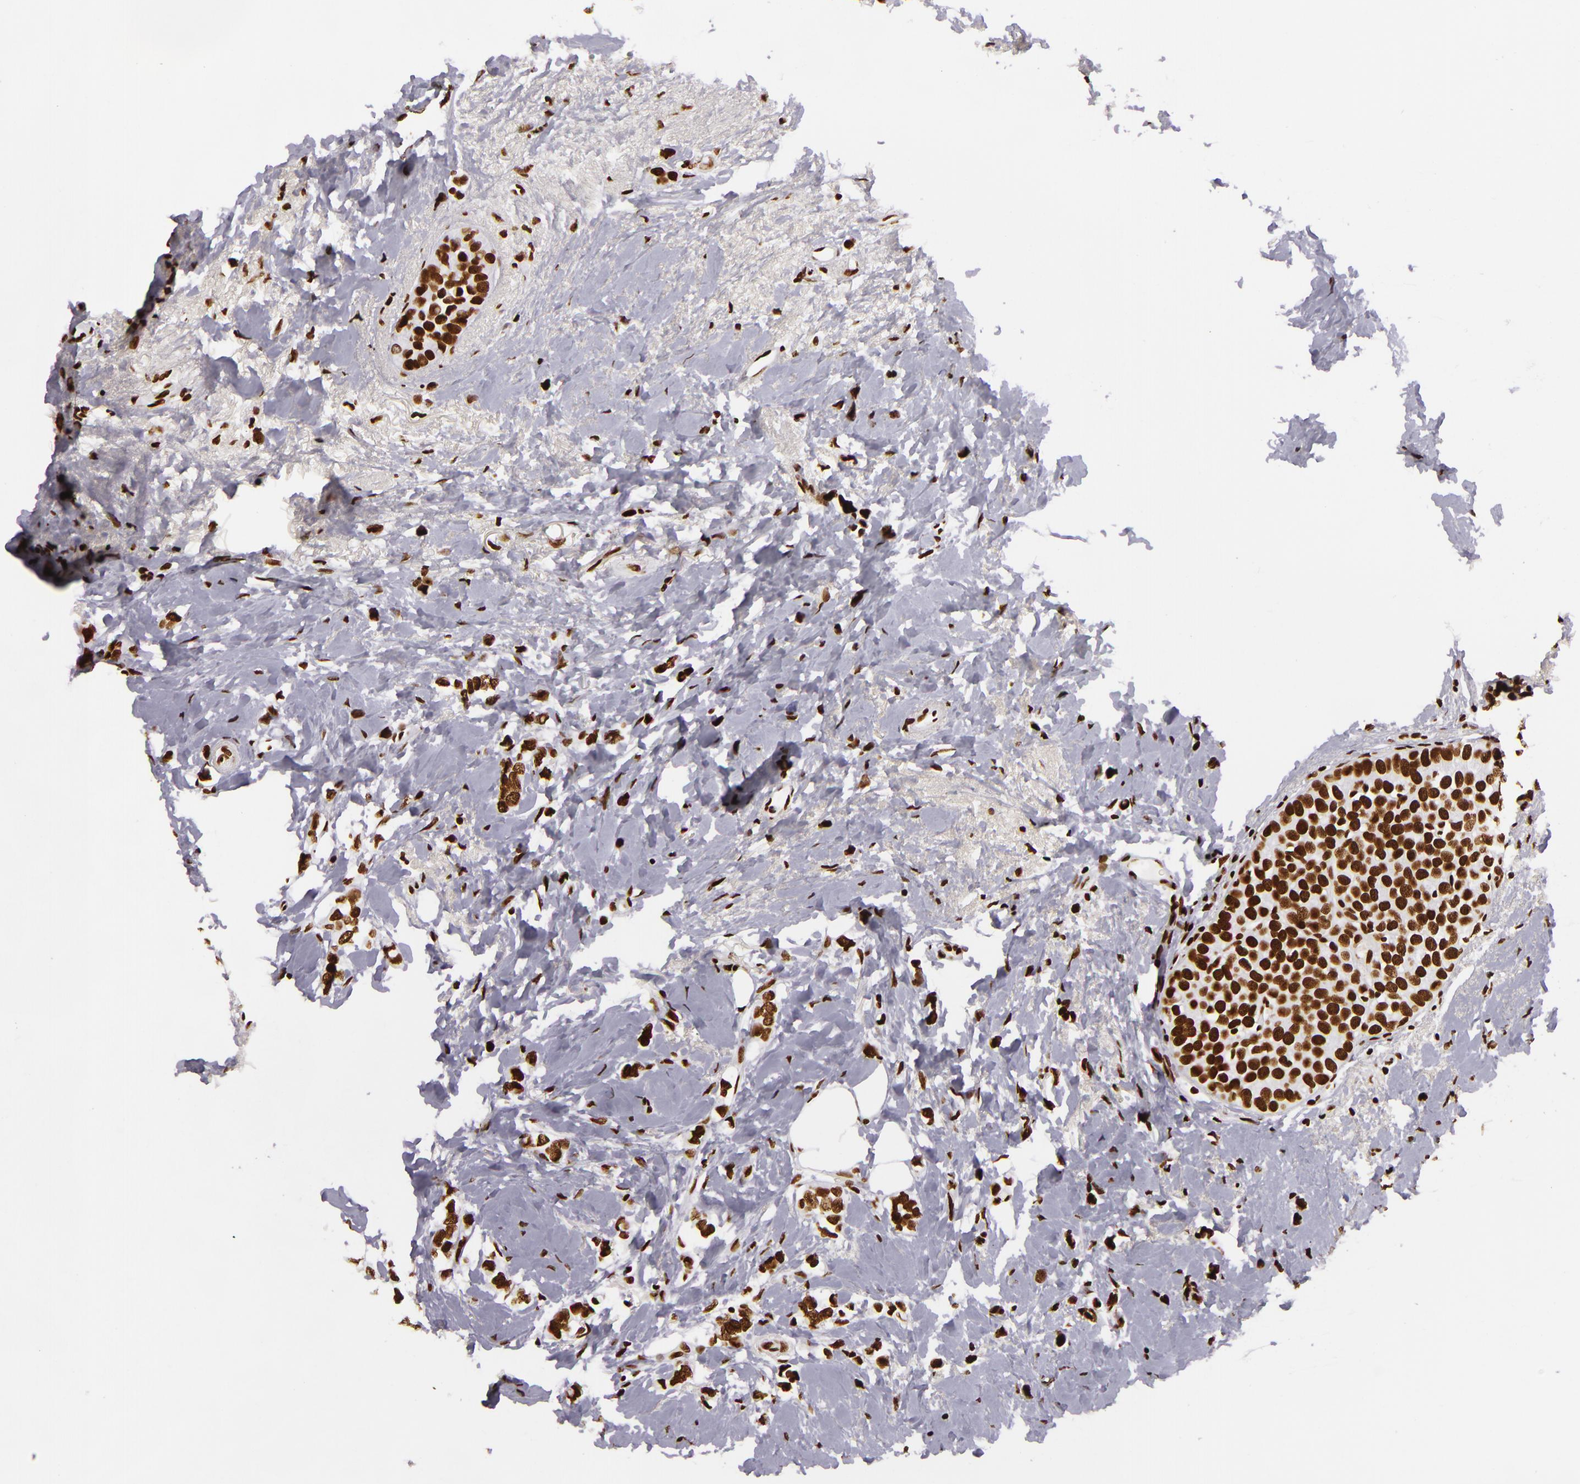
{"staining": {"intensity": "strong", "quantity": ">75%", "location": "nuclear"}, "tissue": "breast cancer", "cell_type": "Tumor cells", "image_type": "cancer", "snomed": [{"axis": "morphology", "description": "Duct carcinoma"}, {"axis": "topography", "description": "Breast"}], "caption": "Breast cancer stained with a brown dye demonstrates strong nuclear positive staining in about >75% of tumor cells.", "gene": "SAFB", "patient": {"sex": "female", "age": 72}}